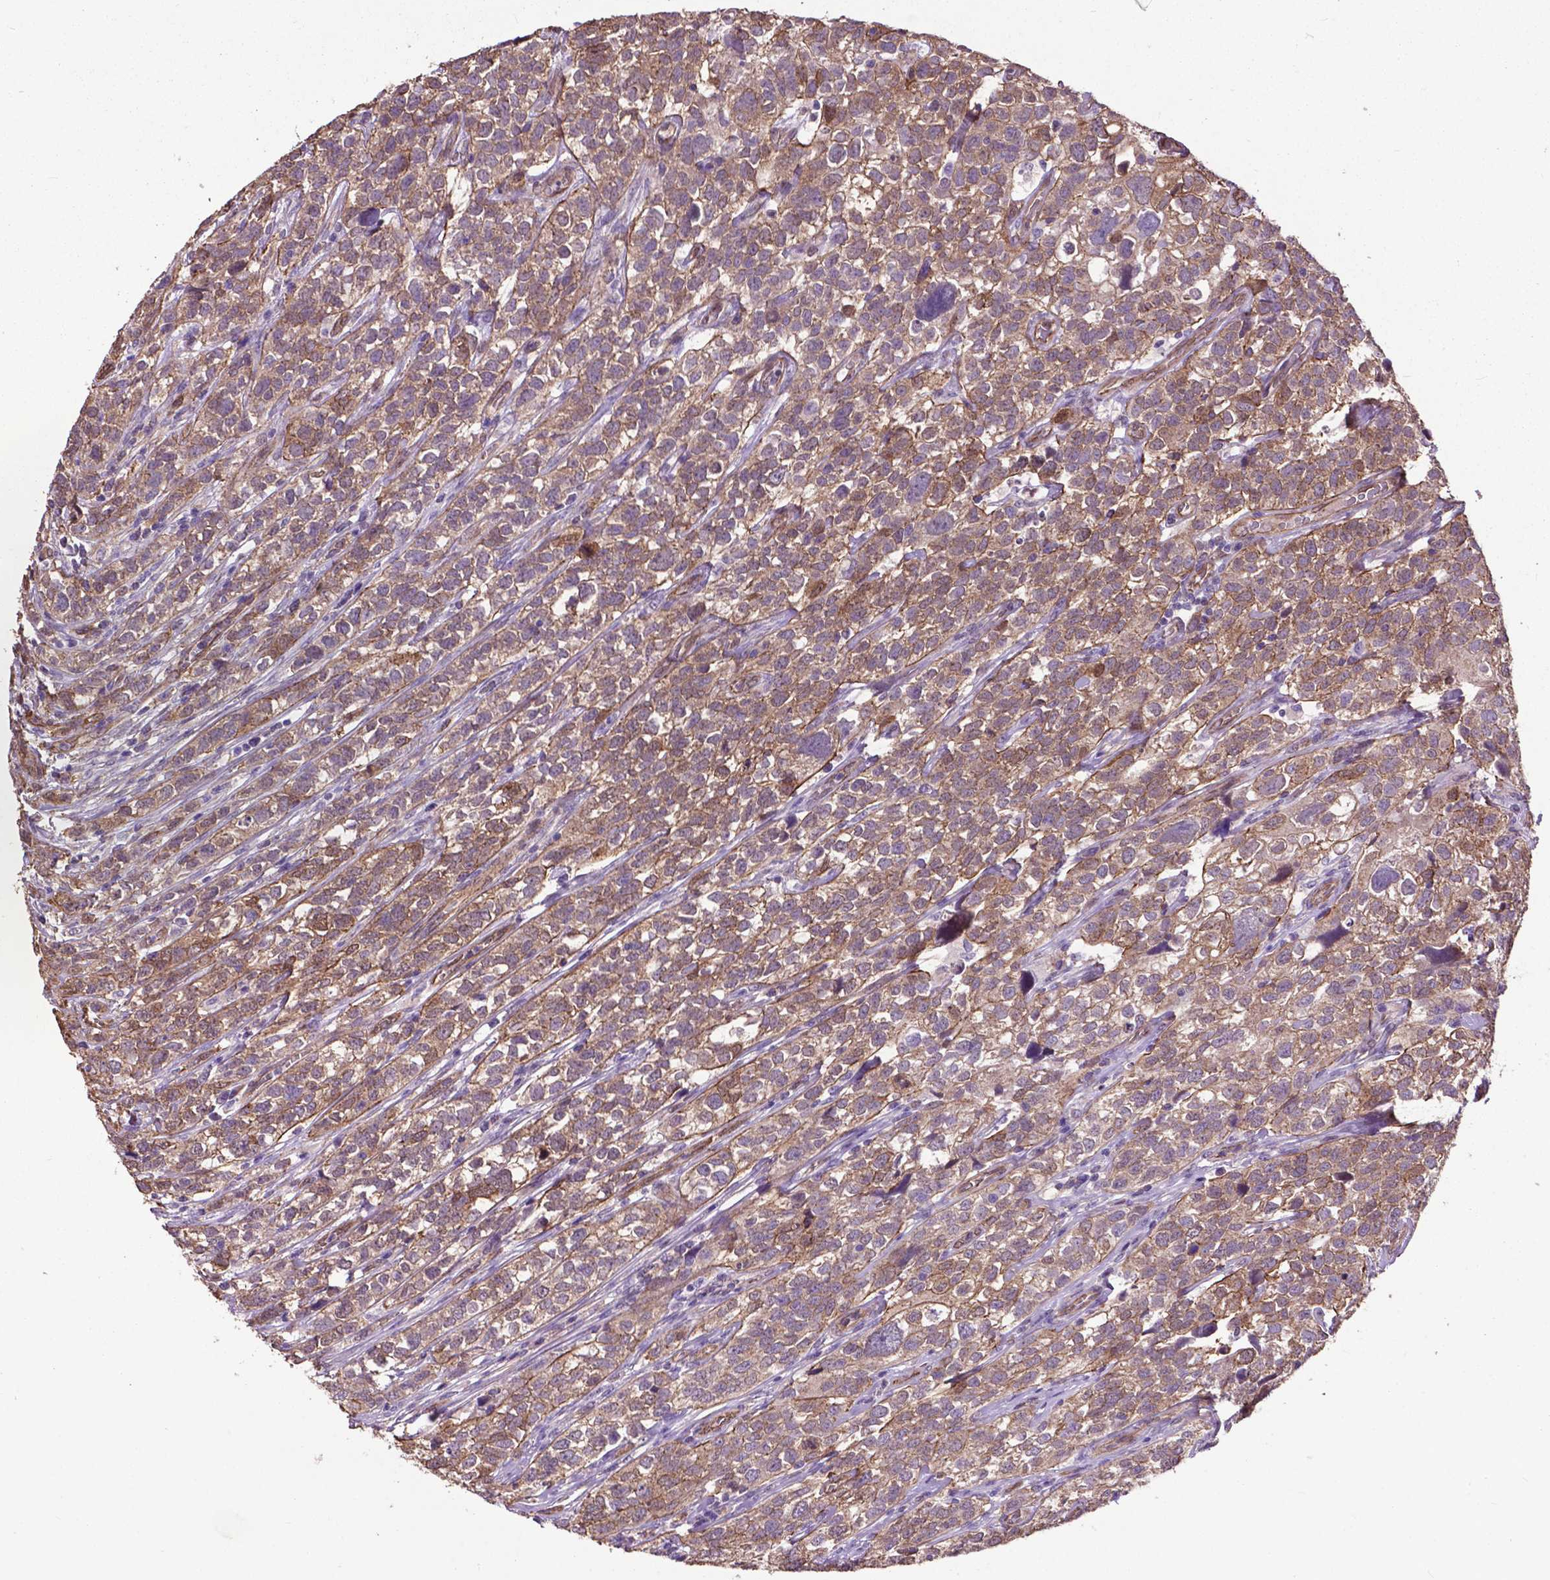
{"staining": {"intensity": "moderate", "quantity": ">75%", "location": "cytoplasmic/membranous"}, "tissue": "urothelial cancer", "cell_type": "Tumor cells", "image_type": "cancer", "snomed": [{"axis": "morphology", "description": "Urothelial carcinoma, High grade"}, {"axis": "topography", "description": "Urinary bladder"}], "caption": "Brown immunohistochemical staining in human urothelial cancer exhibits moderate cytoplasmic/membranous positivity in about >75% of tumor cells. The staining was performed using DAB (3,3'-diaminobenzidine), with brown indicating positive protein expression. Nuclei are stained blue with hematoxylin.", "gene": "PDLIM1", "patient": {"sex": "female", "age": 58}}